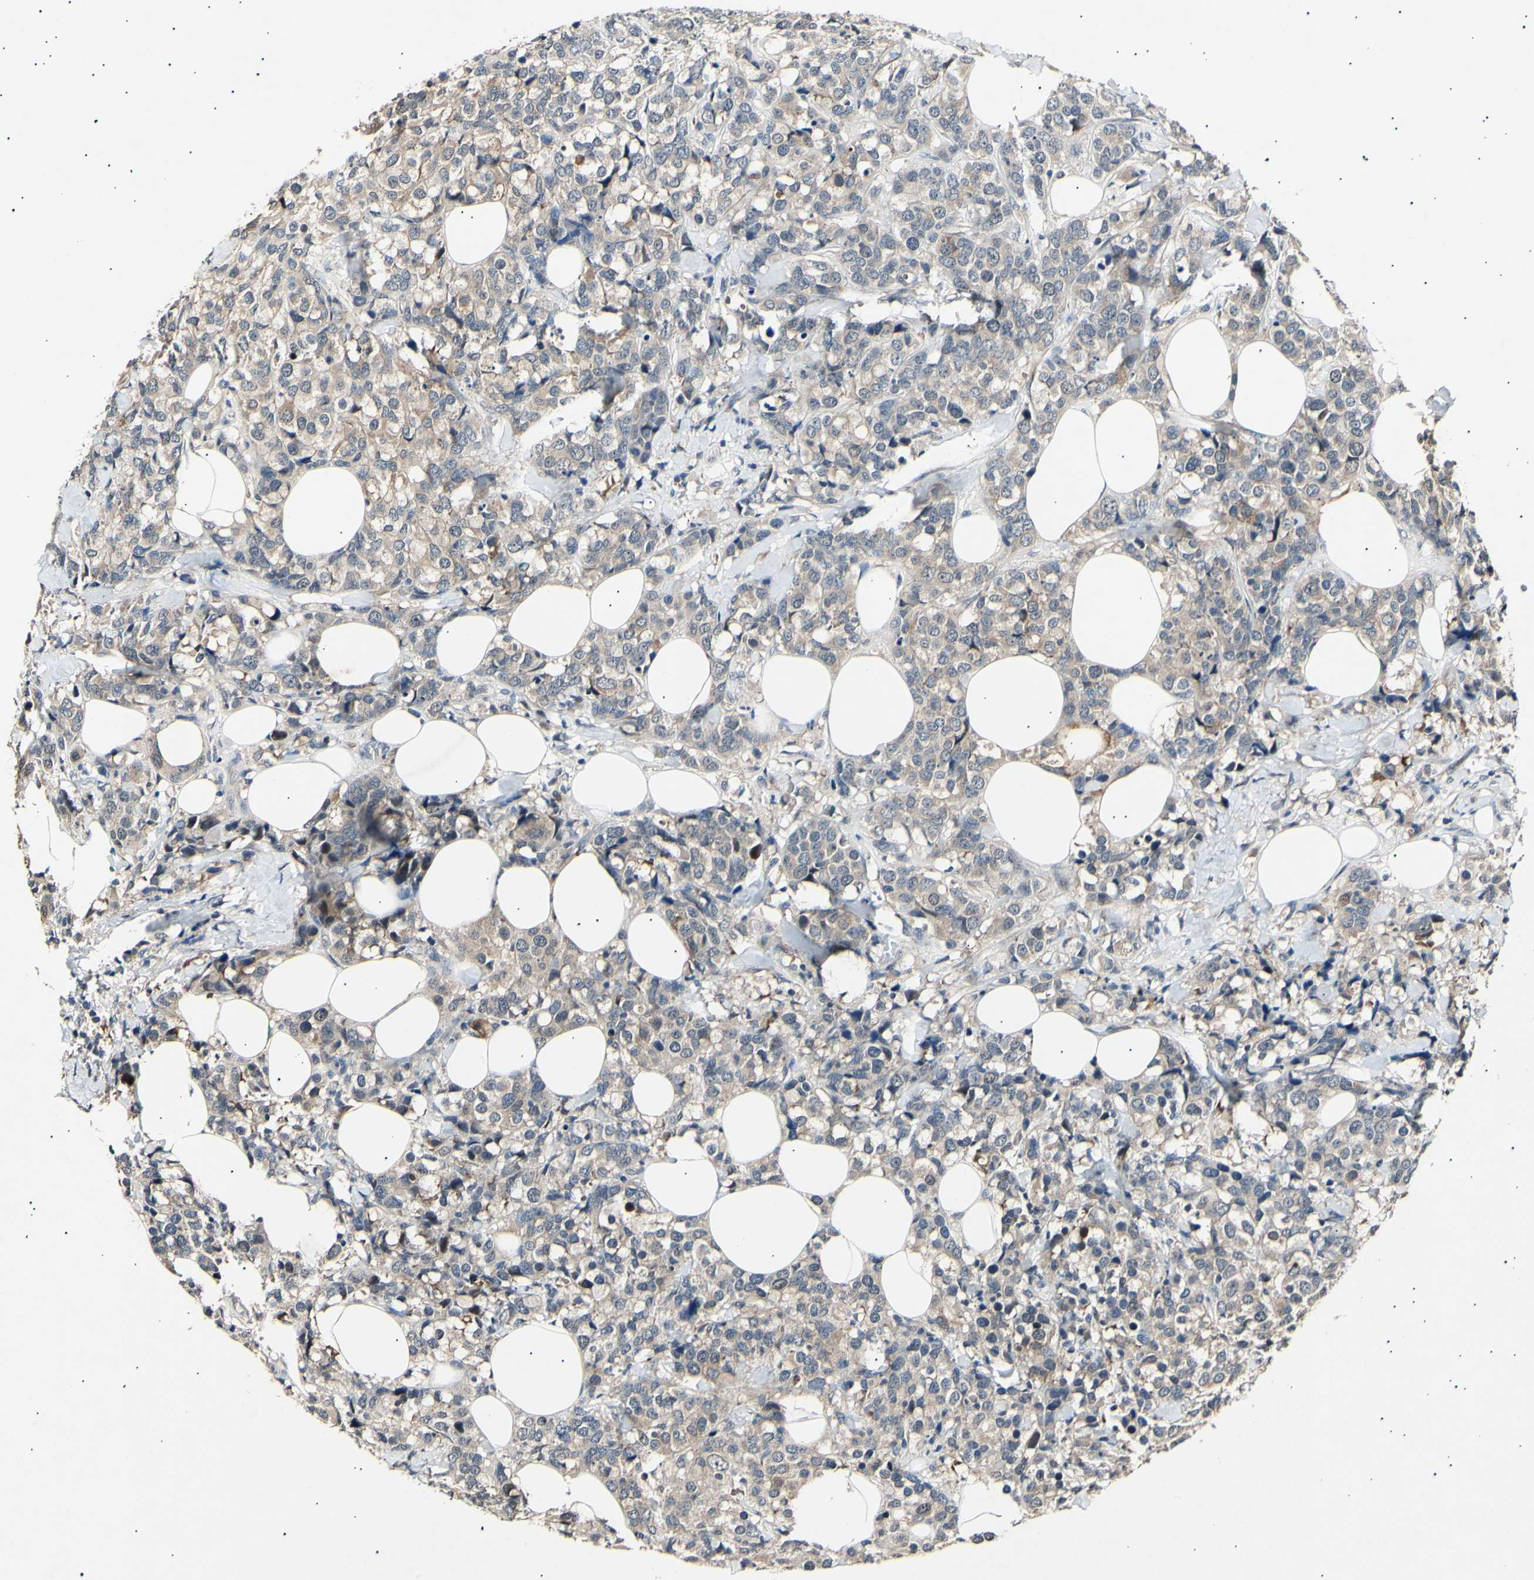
{"staining": {"intensity": "weak", "quantity": ">75%", "location": "cytoplasmic/membranous"}, "tissue": "breast cancer", "cell_type": "Tumor cells", "image_type": "cancer", "snomed": [{"axis": "morphology", "description": "Lobular carcinoma"}, {"axis": "topography", "description": "Breast"}], "caption": "The histopathology image shows staining of breast cancer, revealing weak cytoplasmic/membranous protein expression (brown color) within tumor cells. (brown staining indicates protein expression, while blue staining denotes nuclei).", "gene": "ADCY3", "patient": {"sex": "female", "age": 59}}